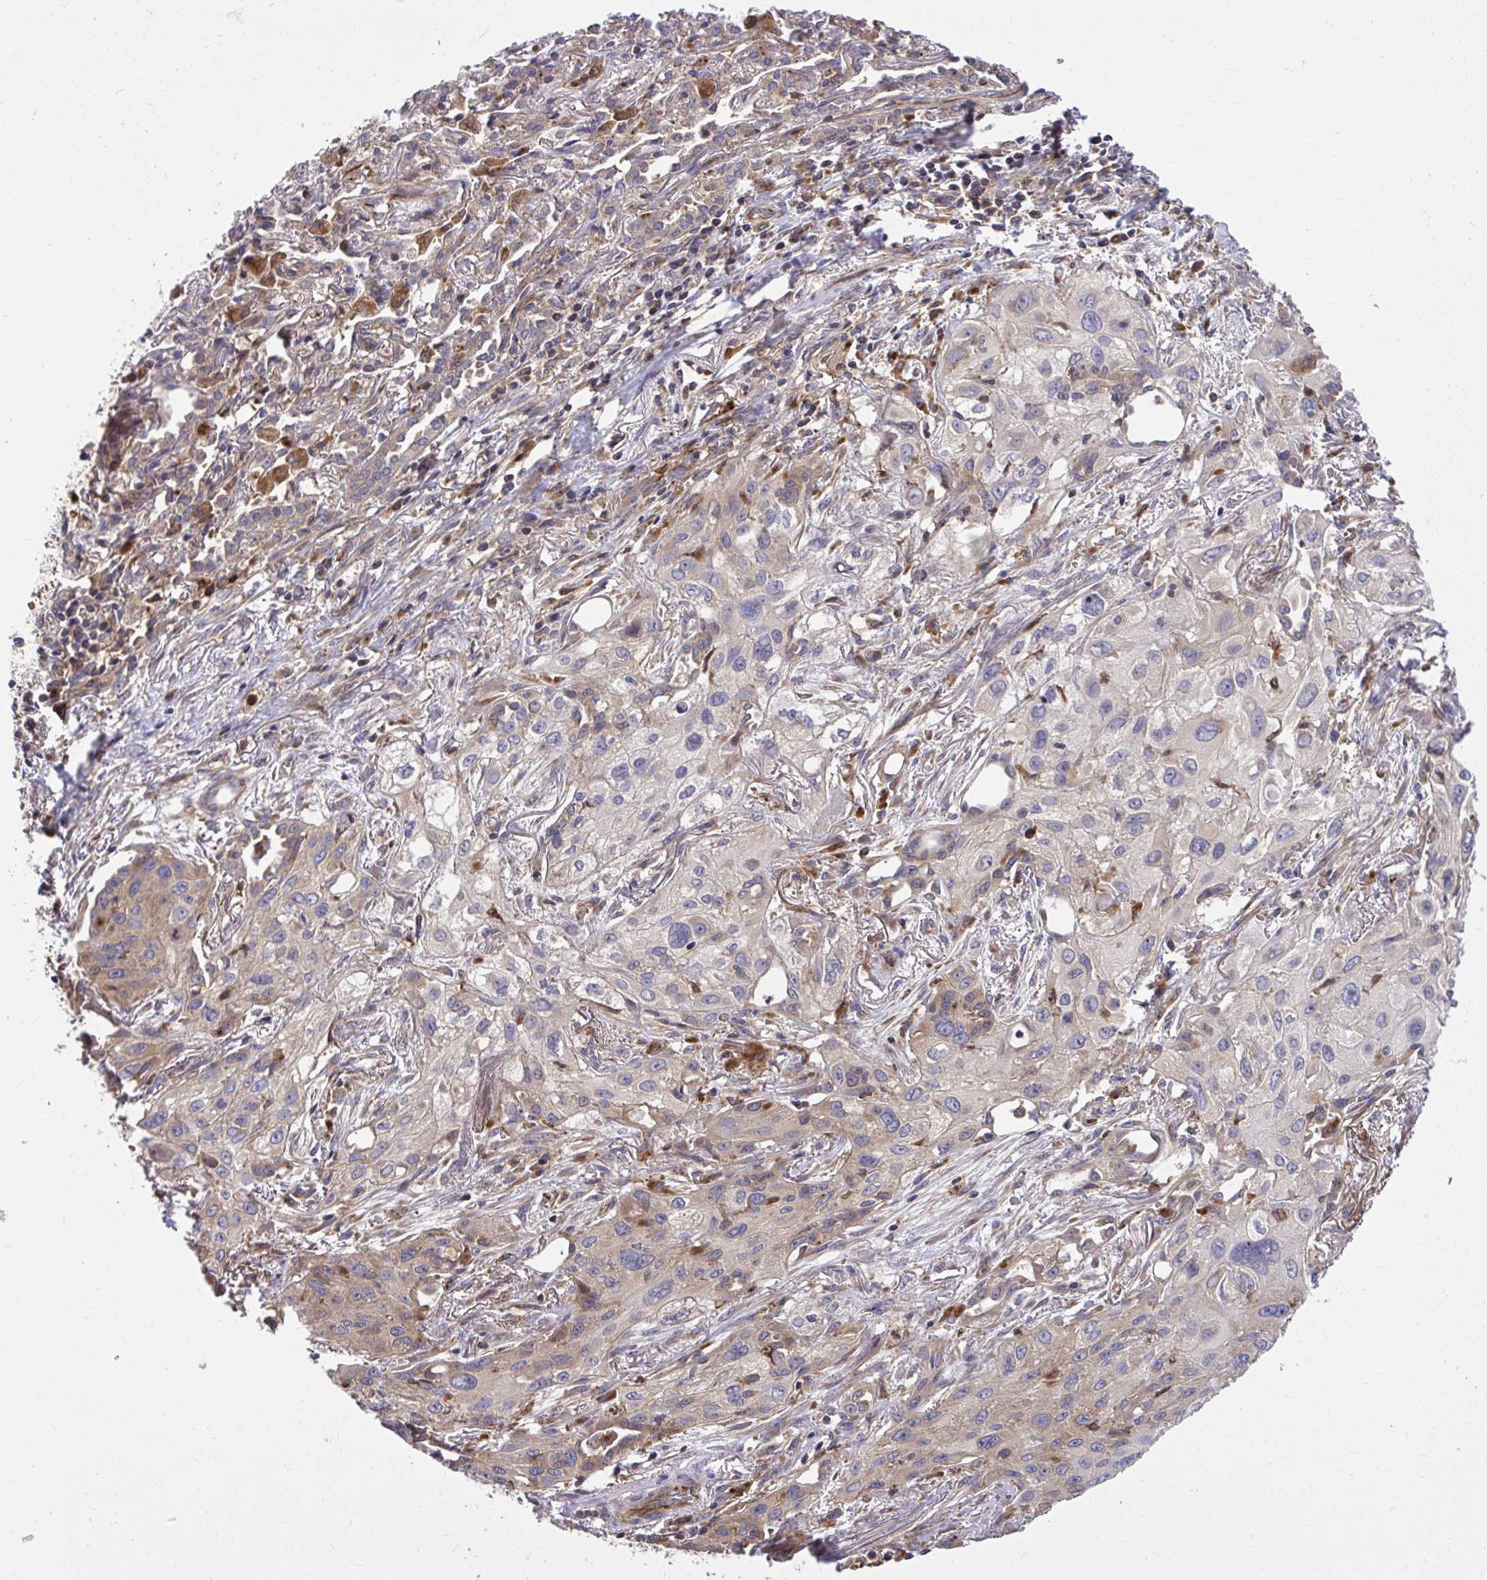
{"staining": {"intensity": "weak", "quantity": "25%-75%", "location": "cytoplasmic/membranous"}, "tissue": "lung cancer", "cell_type": "Tumor cells", "image_type": "cancer", "snomed": [{"axis": "morphology", "description": "Squamous cell carcinoma, NOS"}, {"axis": "topography", "description": "Lung"}], "caption": "A brown stain shows weak cytoplasmic/membranous expression of a protein in human lung squamous cell carcinoma tumor cells.", "gene": "PAIP2", "patient": {"sex": "male", "age": 71}}